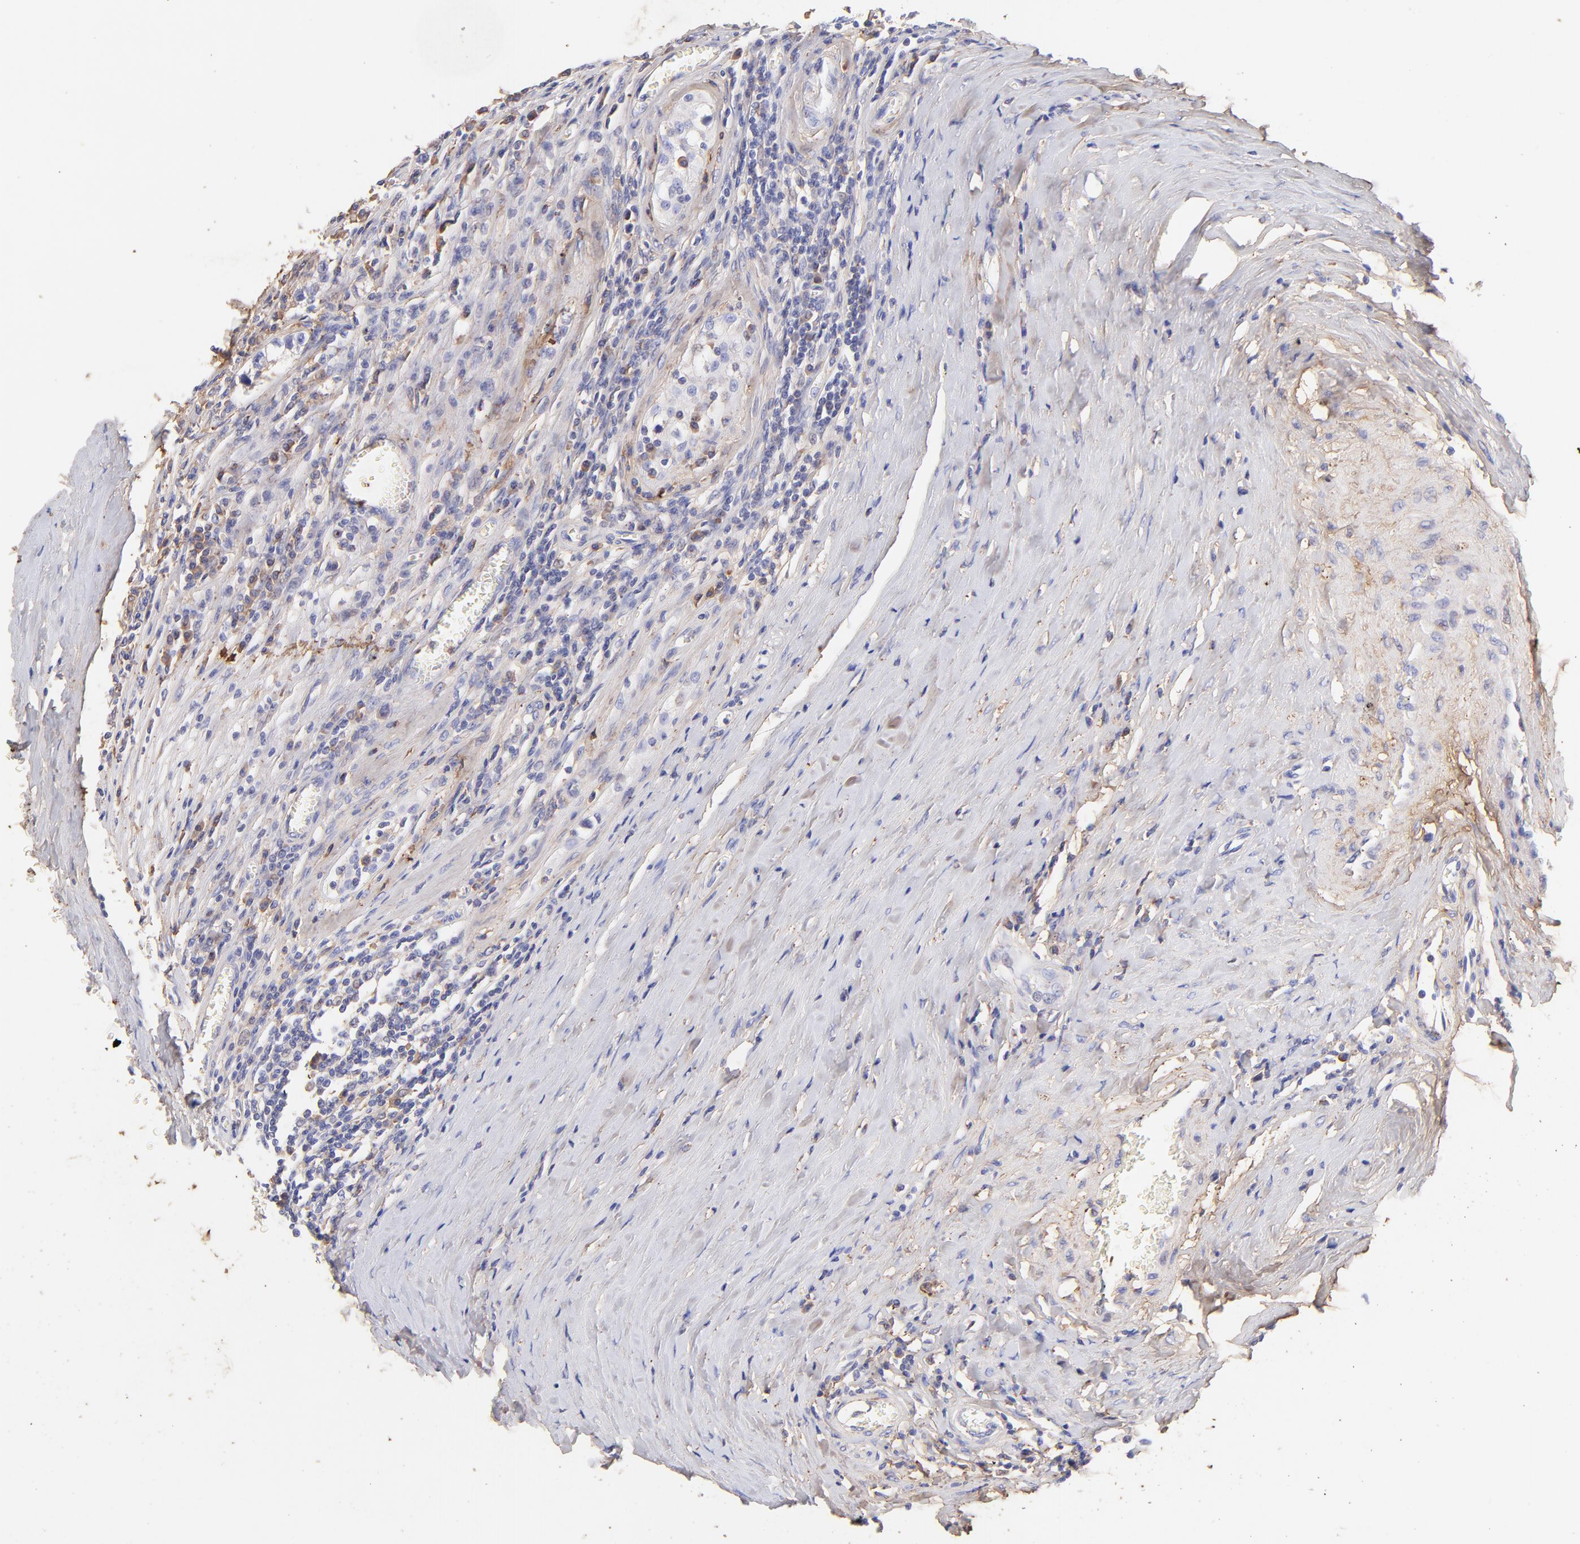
{"staining": {"intensity": "negative", "quantity": "none", "location": "none"}, "tissue": "testis cancer", "cell_type": "Tumor cells", "image_type": "cancer", "snomed": [{"axis": "morphology", "description": "Seminoma, NOS"}, {"axis": "topography", "description": "Testis"}], "caption": "This is a photomicrograph of immunohistochemistry (IHC) staining of testis seminoma, which shows no staining in tumor cells.", "gene": "BGN", "patient": {"sex": "male", "age": 24}}